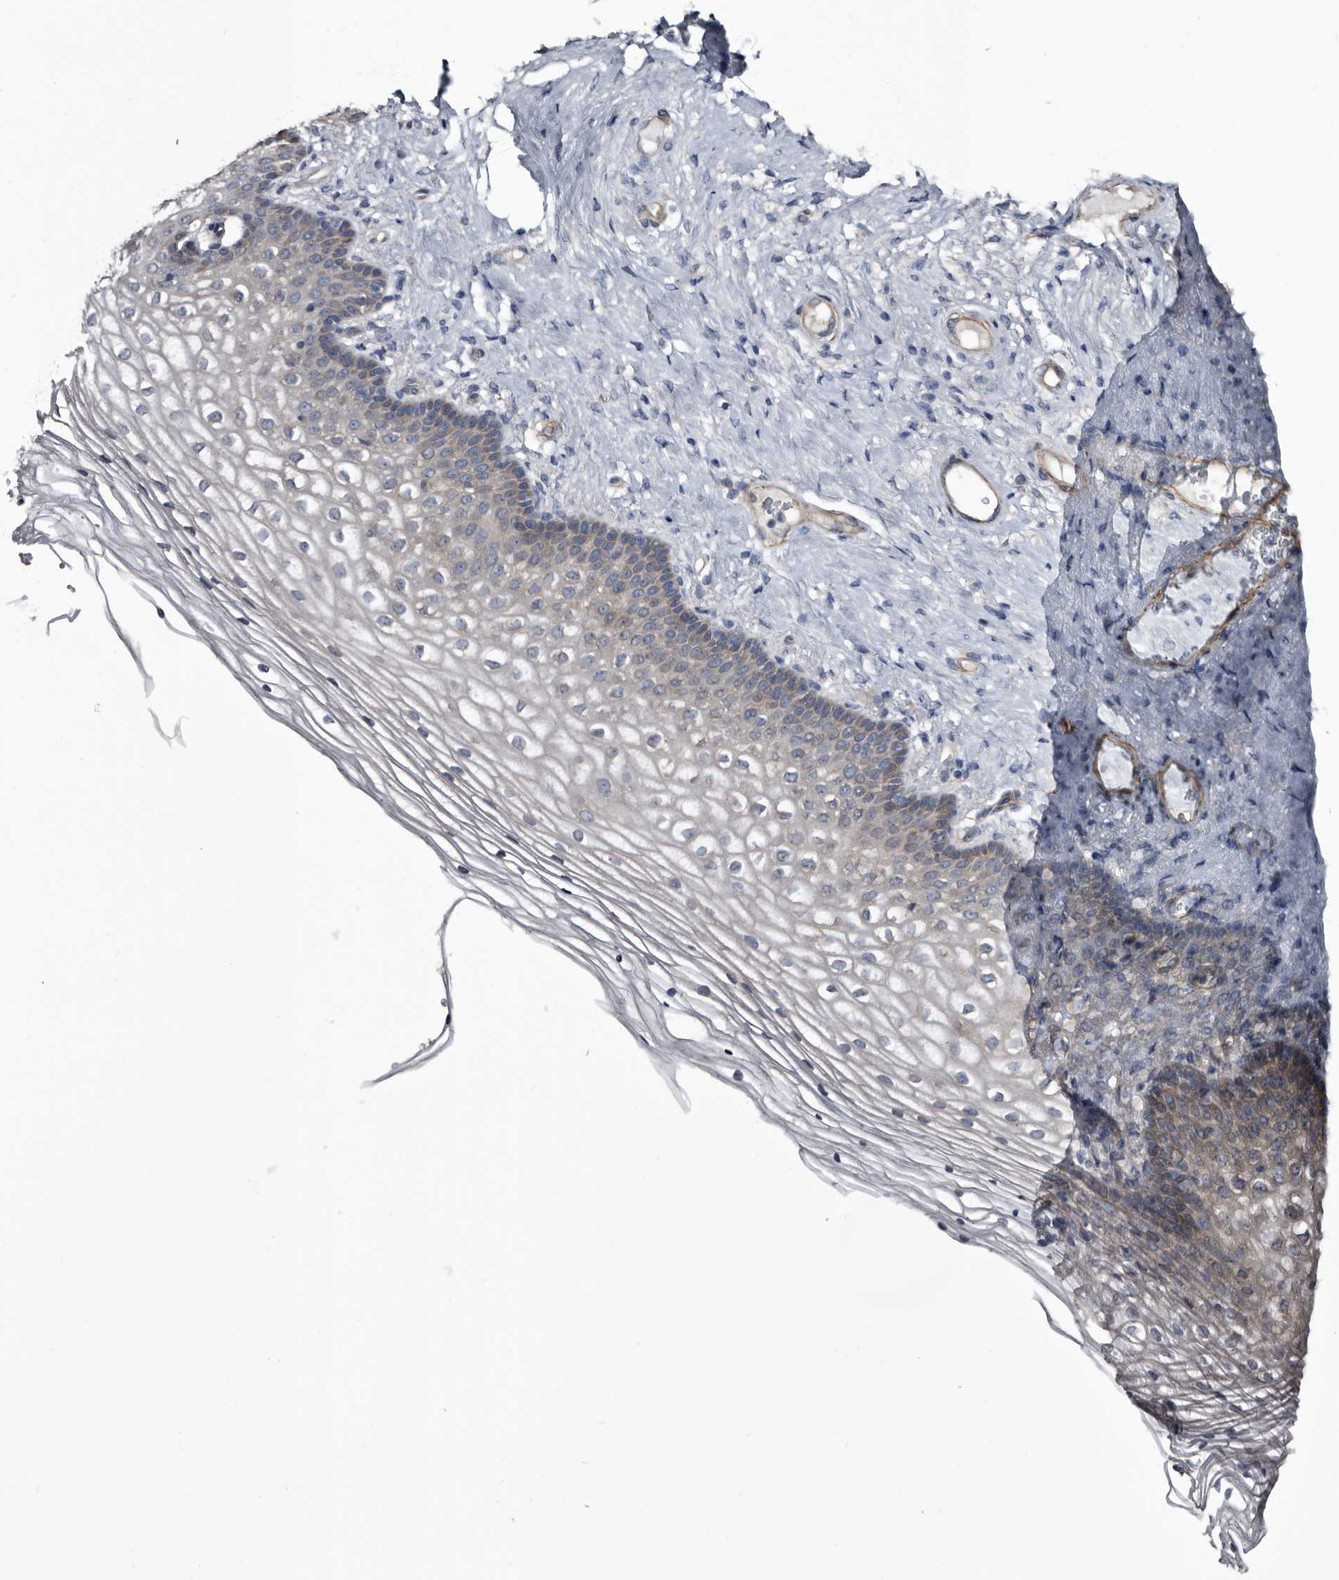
{"staining": {"intensity": "negative", "quantity": "none", "location": "none"}, "tissue": "vagina", "cell_type": "Squamous epithelial cells", "image_type": "normal", "snomed": [{"axis": "morphology", "description": "Normal tissue, NOS"}, {"axis": "topography", "description": "Vagina"}], "caption": "Micrograph shows no significant protein positivity in squamous epithelial cells of normal vagina. (IHC, brightfield microscopy, high magnification).", "gene": "IARS1", "patient": {"sex": "female", "age": 60}}